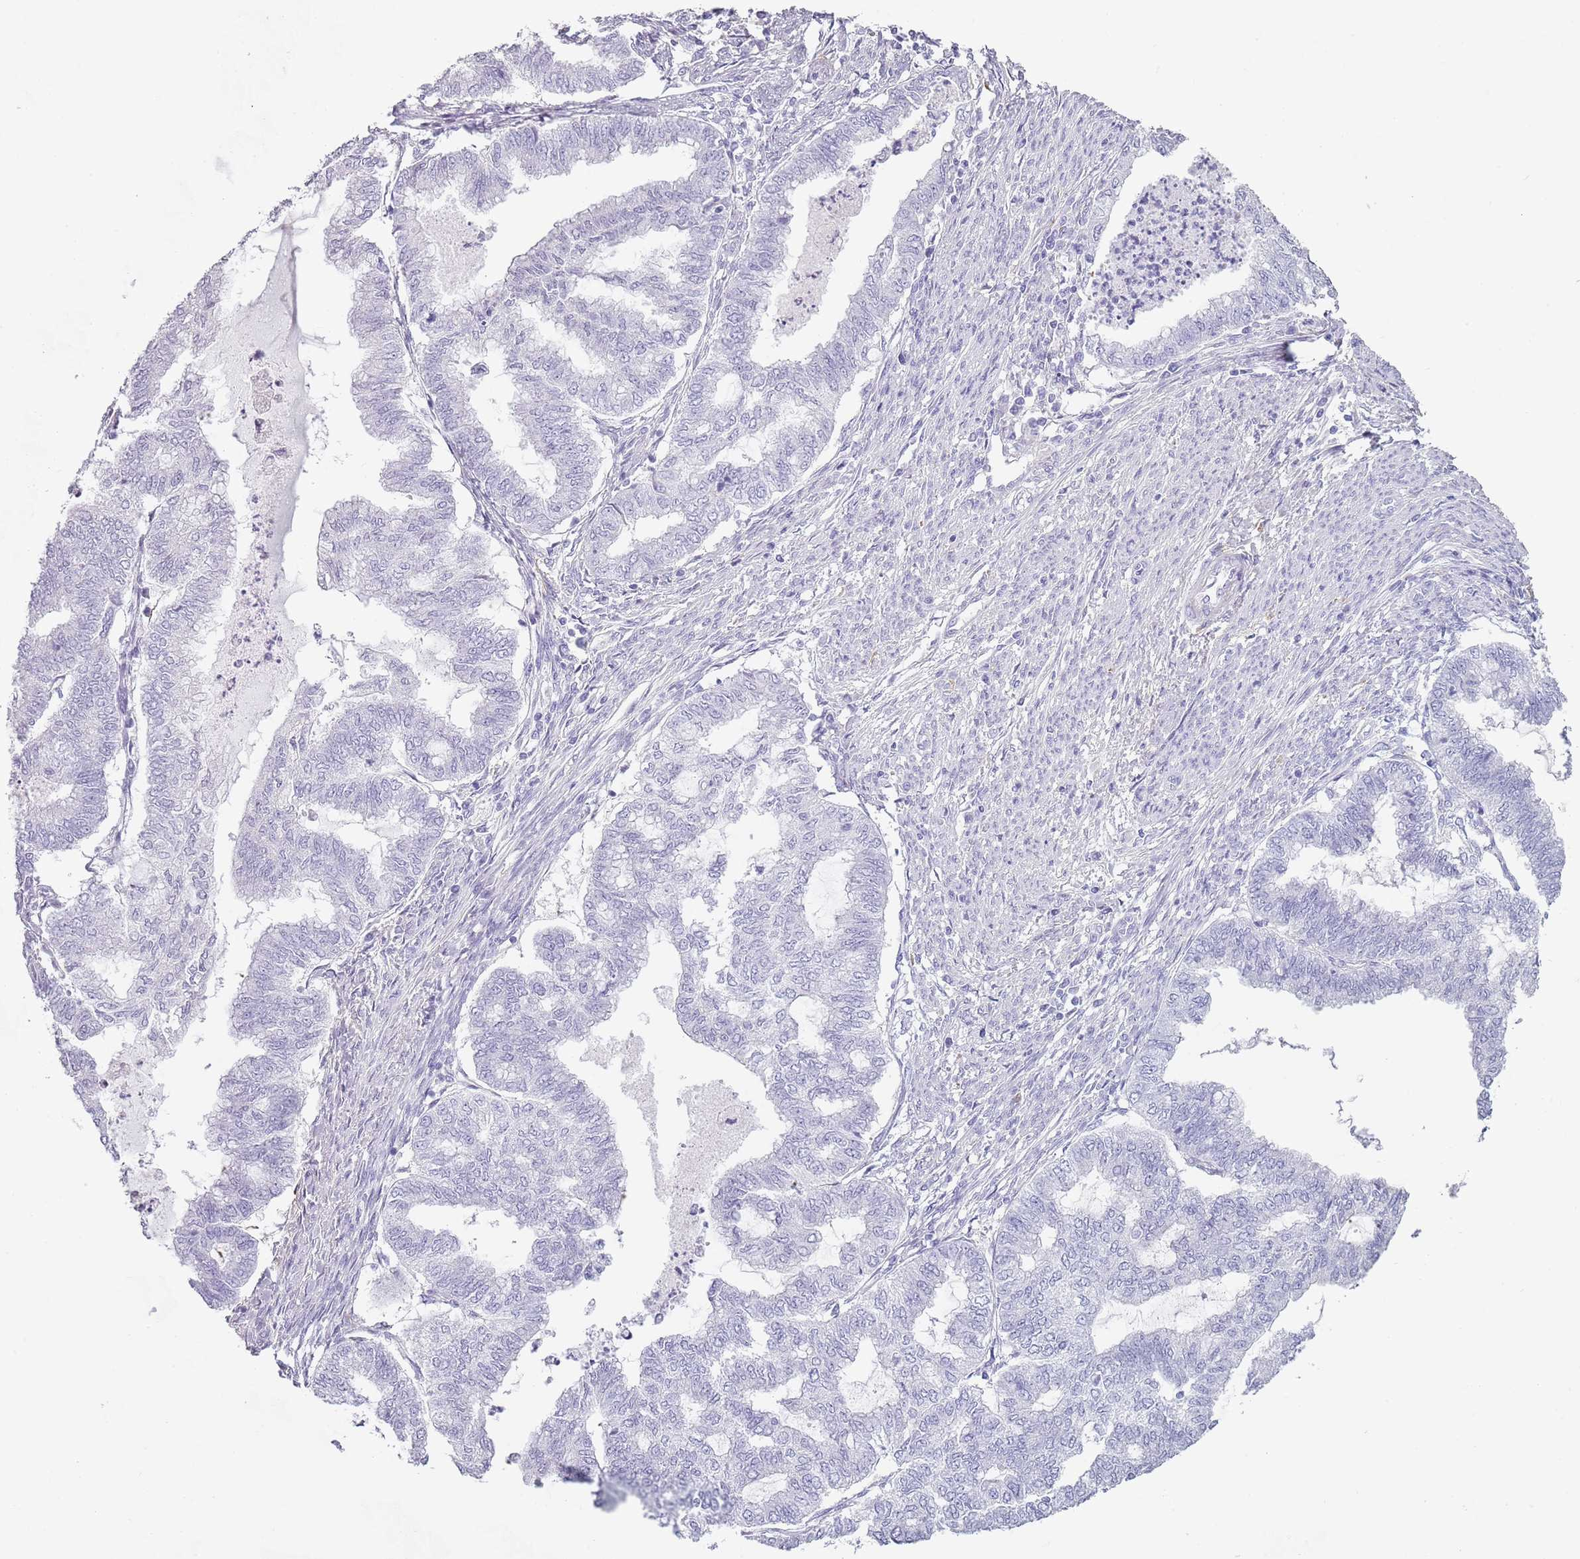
{"staining": {"intensity": "negative", "quantity": "none", "location": "none"}, "tissue": "endometrial cancer", "cell_type": "Tumor cells", "image_type": "cancer", "snomed": [{"axis": "morphology", "description": "Adenocarcinoma, NOS"}, {"axis": "topography", "description": "Endometrium"}], "caption": "Endometrial cancer (adenocarcinoma) was stained to show a protein in brown. There is no significant staining in tumor cells. (DAB immunohistochemistry (IHC) visualized using brightfield microscopy, high magnification).", "gene": "COLEC12", "patient": {"sex": "female", "age": 79}}